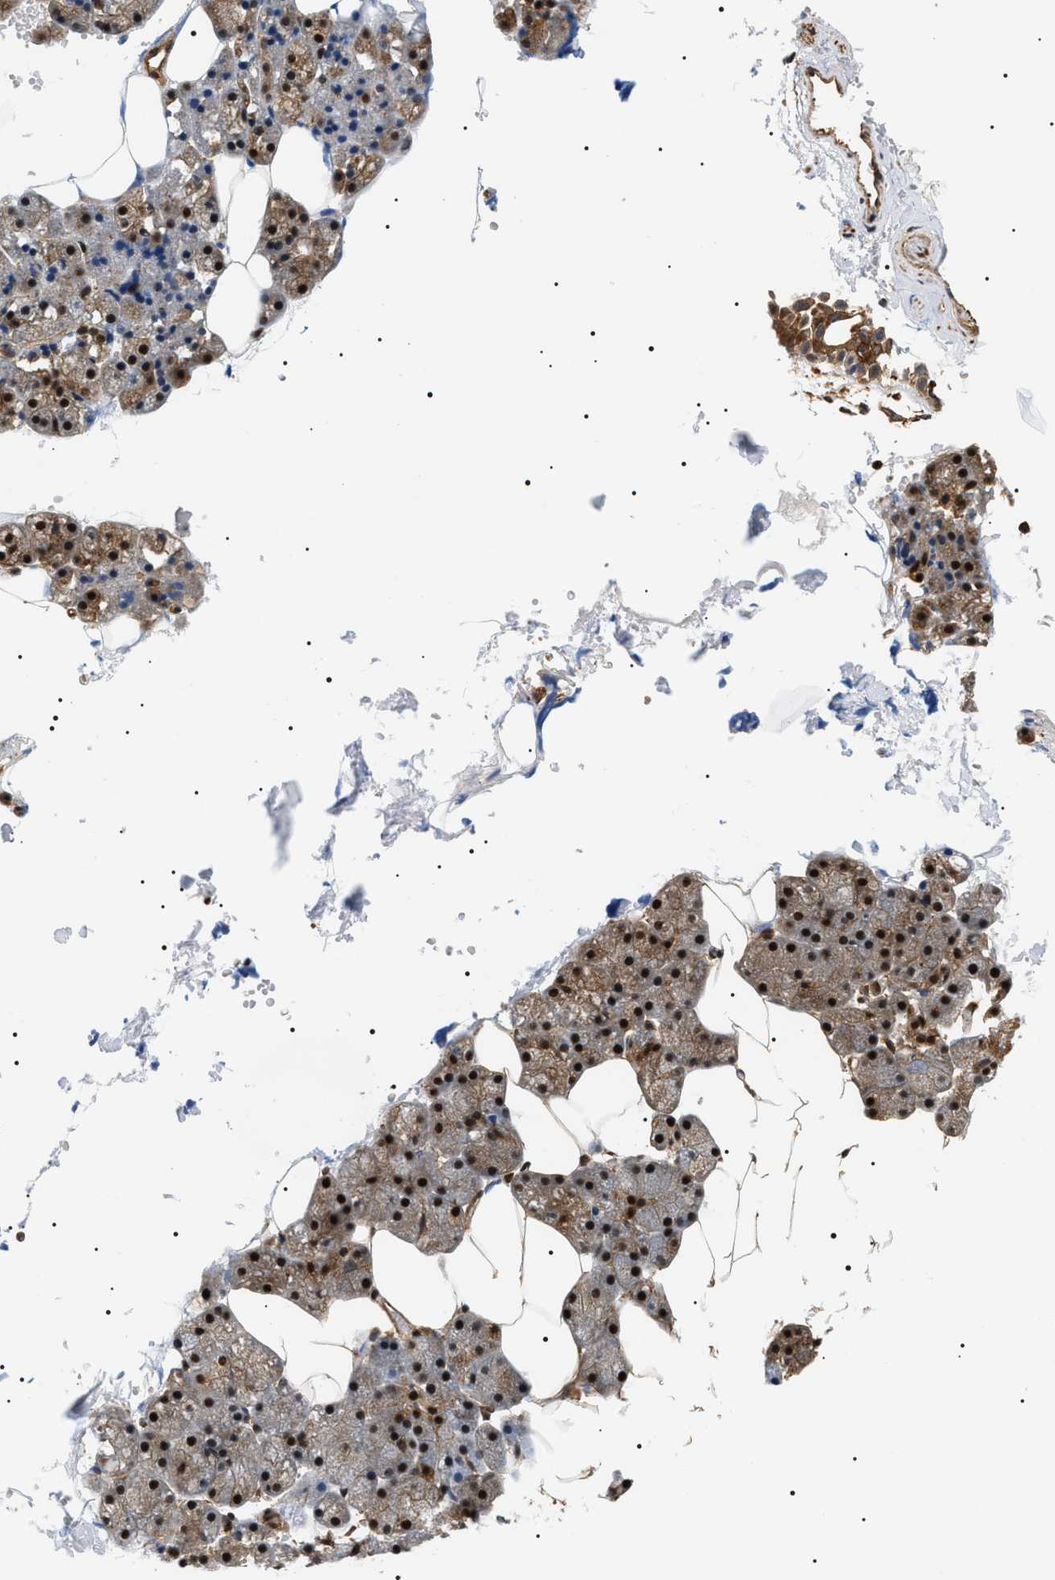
{"staining": {"intensity": "strong", "quantity": "25%-75%", "location": "cytoplasmic/membranous,nuclear"}, "tissue": "salivary gland", "cell_type": "Glandular cells", "image_type": "normal", "snomed": [{"axis": "morphology", "description": "Normal tissue, NOS"}, {"axis": "topography", "description": "Salivary gland"}], "caption": "IHC staining of normal salivary gland, which demonstrates high levels of strong cytoplasmic/membranous,nuclear staining in about 25%-75% of glandular cells indicating strong cytoplasmic/membranous,nuclear protein expression. The staining was performed using DAB (3,3'-diaminobenzidine) (brown) for protein detection and nuclei were counterstained in hematoxylin (blue).", "gene": "SH3GLB2", "patient": {"sex": "male", "age": 62}}